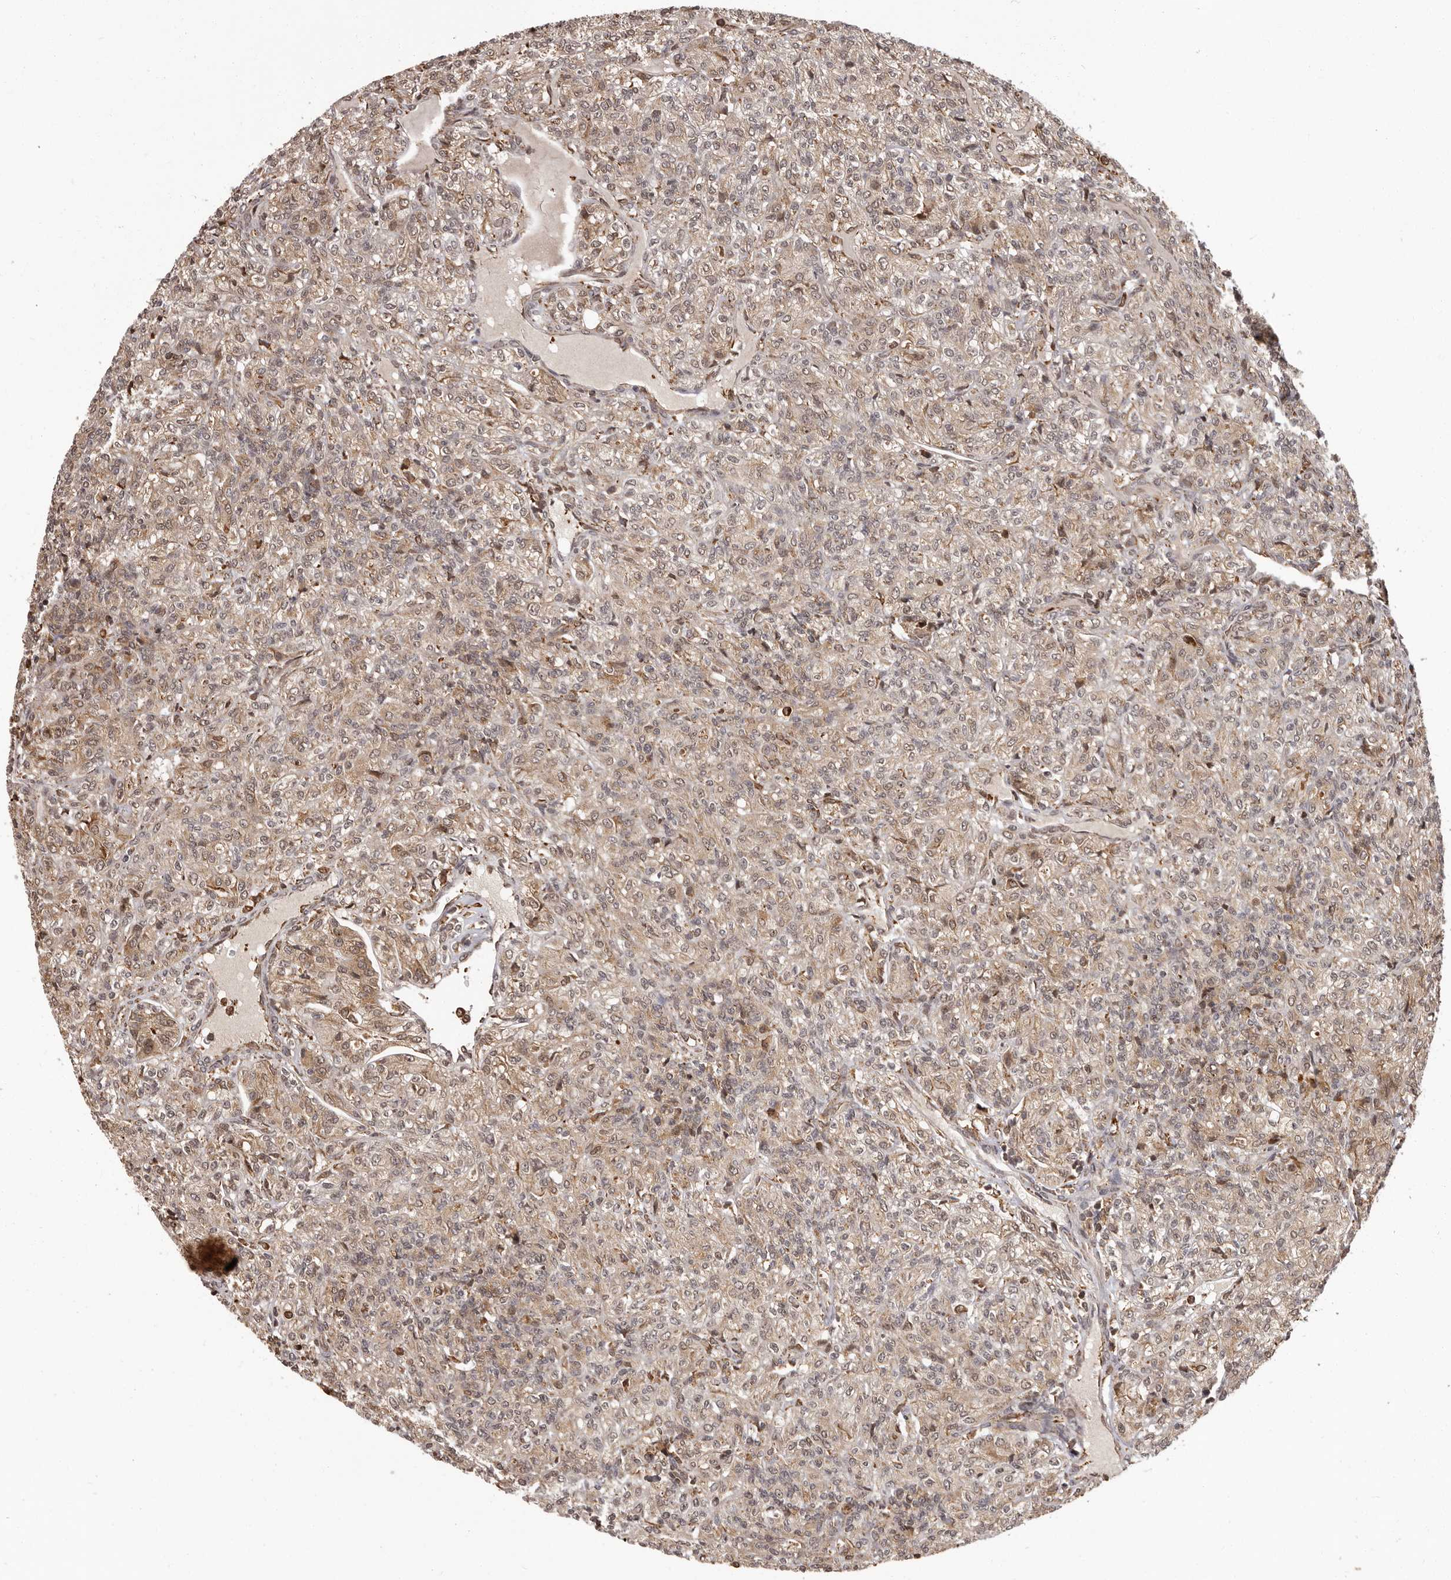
{"staining": {"intensity": "weak", "quantity": ">75%", "location": "cytoplasmic/membranous,nuclear"}, "tissue": "renal cancer", "cell_type": "Tumor cells", "image_type": "cancer", "snomed": [{"axis": "morphology", "description": "Adenocarcinoma, NOS"}, {"axis": "topography", "description": "Kidney"}], "caption": "Renal cancer (adenocarcinoma) stained for a protein (brown) displays weak cytoplasmic/membranous and nuclear positive expression in approximately >75% of tumor cells.", "gene": "IL32", "patient": {"sex": "male", "age": 77}}